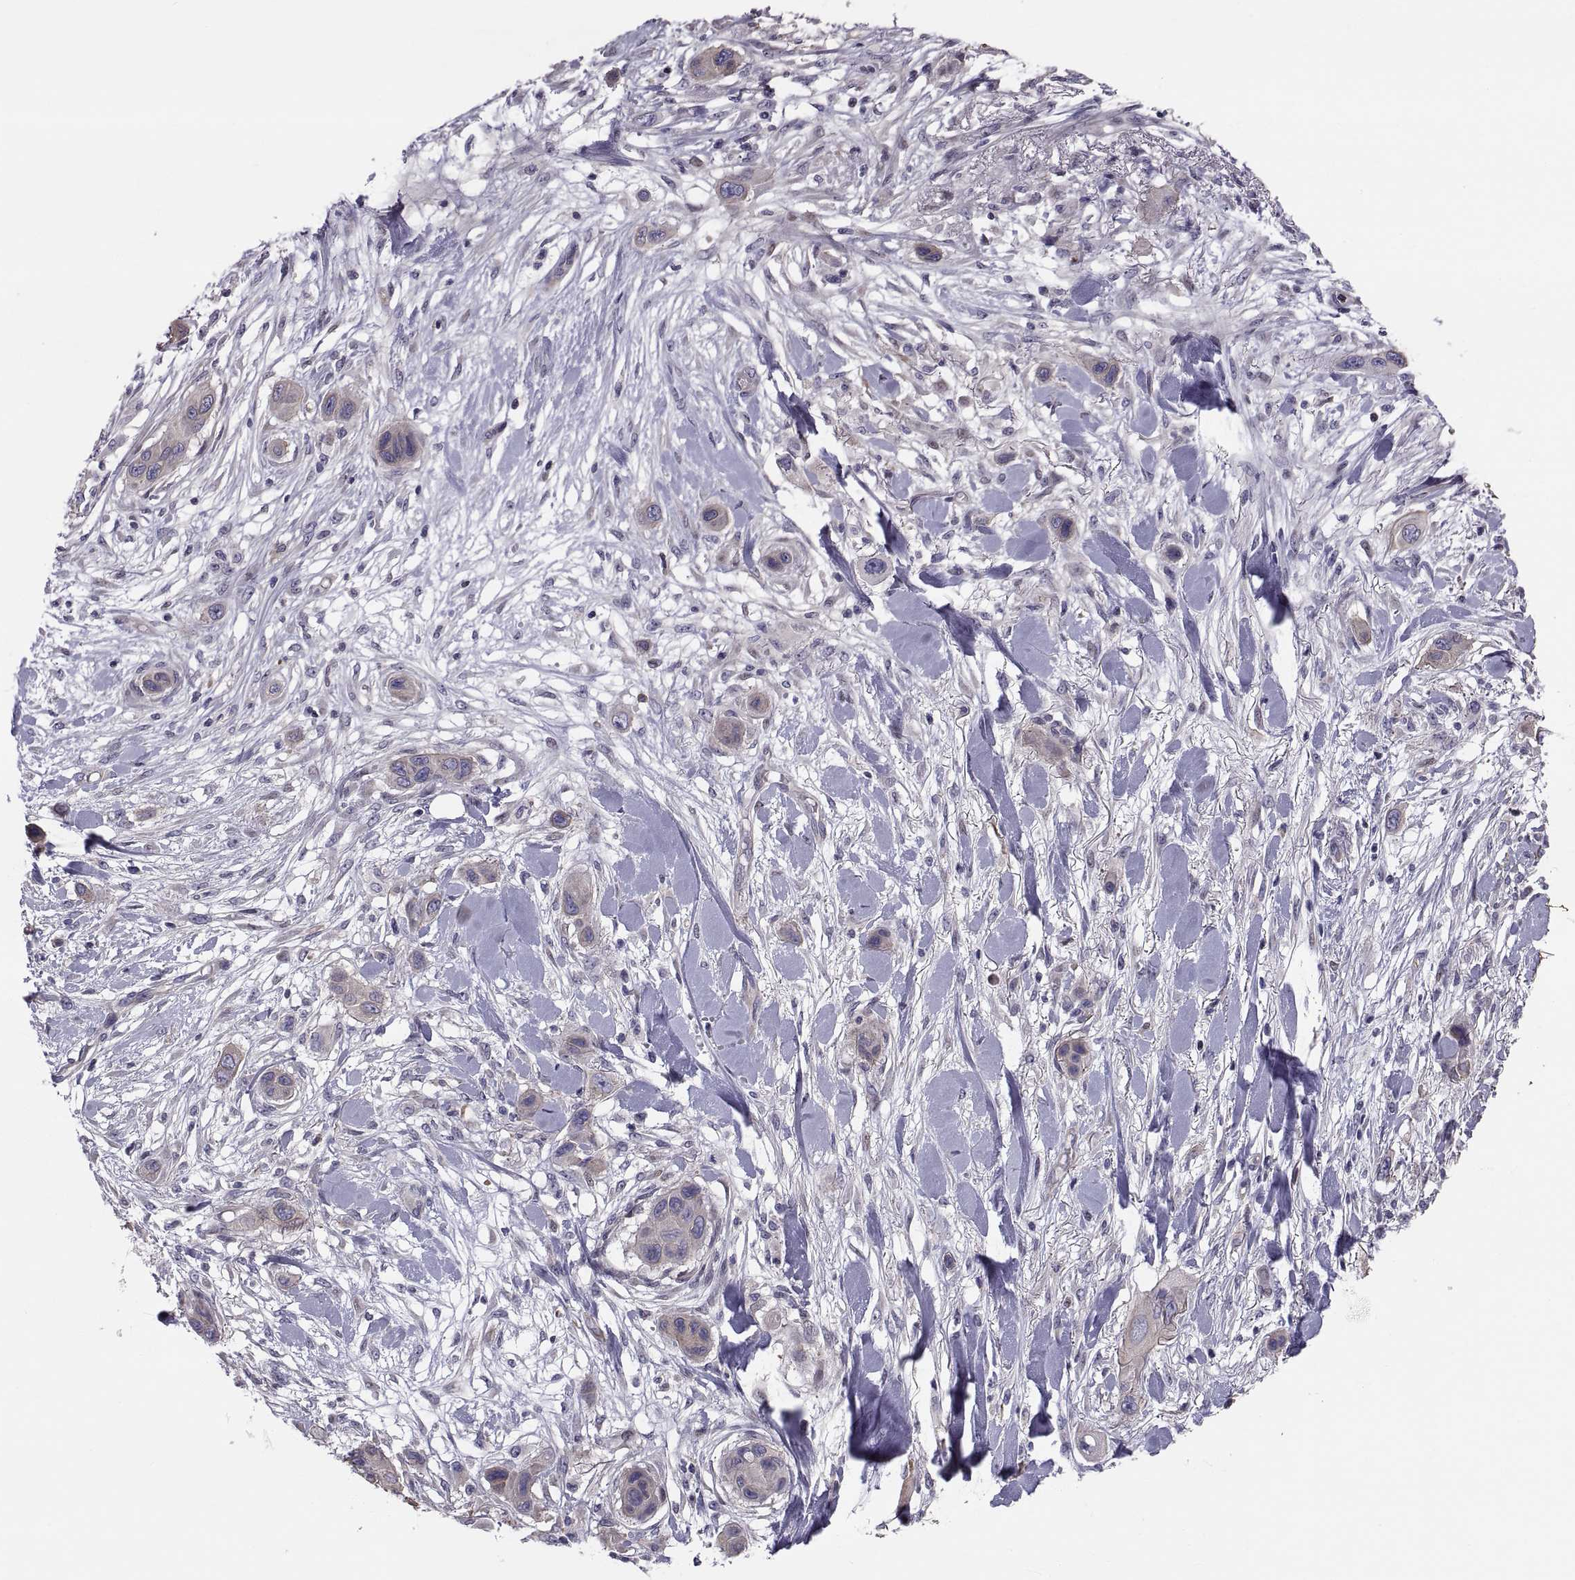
{"staining": {"intensity": "weak", "quantity": "25%-75%", "location": "cytoplasmic/membranous"}, "tissue": "skin cancer", "cell_type": "Tumor cells", "image_type": "cancer", "snomed": [{"axis": "morphology", "description": "Squamous cell carcinoma, NOS"}, {"axis": "topography", "description": "Skin"}], "caption": "IHC of skin cancer (squamous cell carcinoma) displays low levels of weak cytoplasmic/membranous staining in about 25%-75% of tumor cells. The protein of interest is stained brown, and the nuclei are stained in blue (DAB (3,3'-diaminobenzidine) IHC with brightfield microscopy, high magnification).", "gene": "ANO1", "patient": {"sex": "male", "age": 79}}